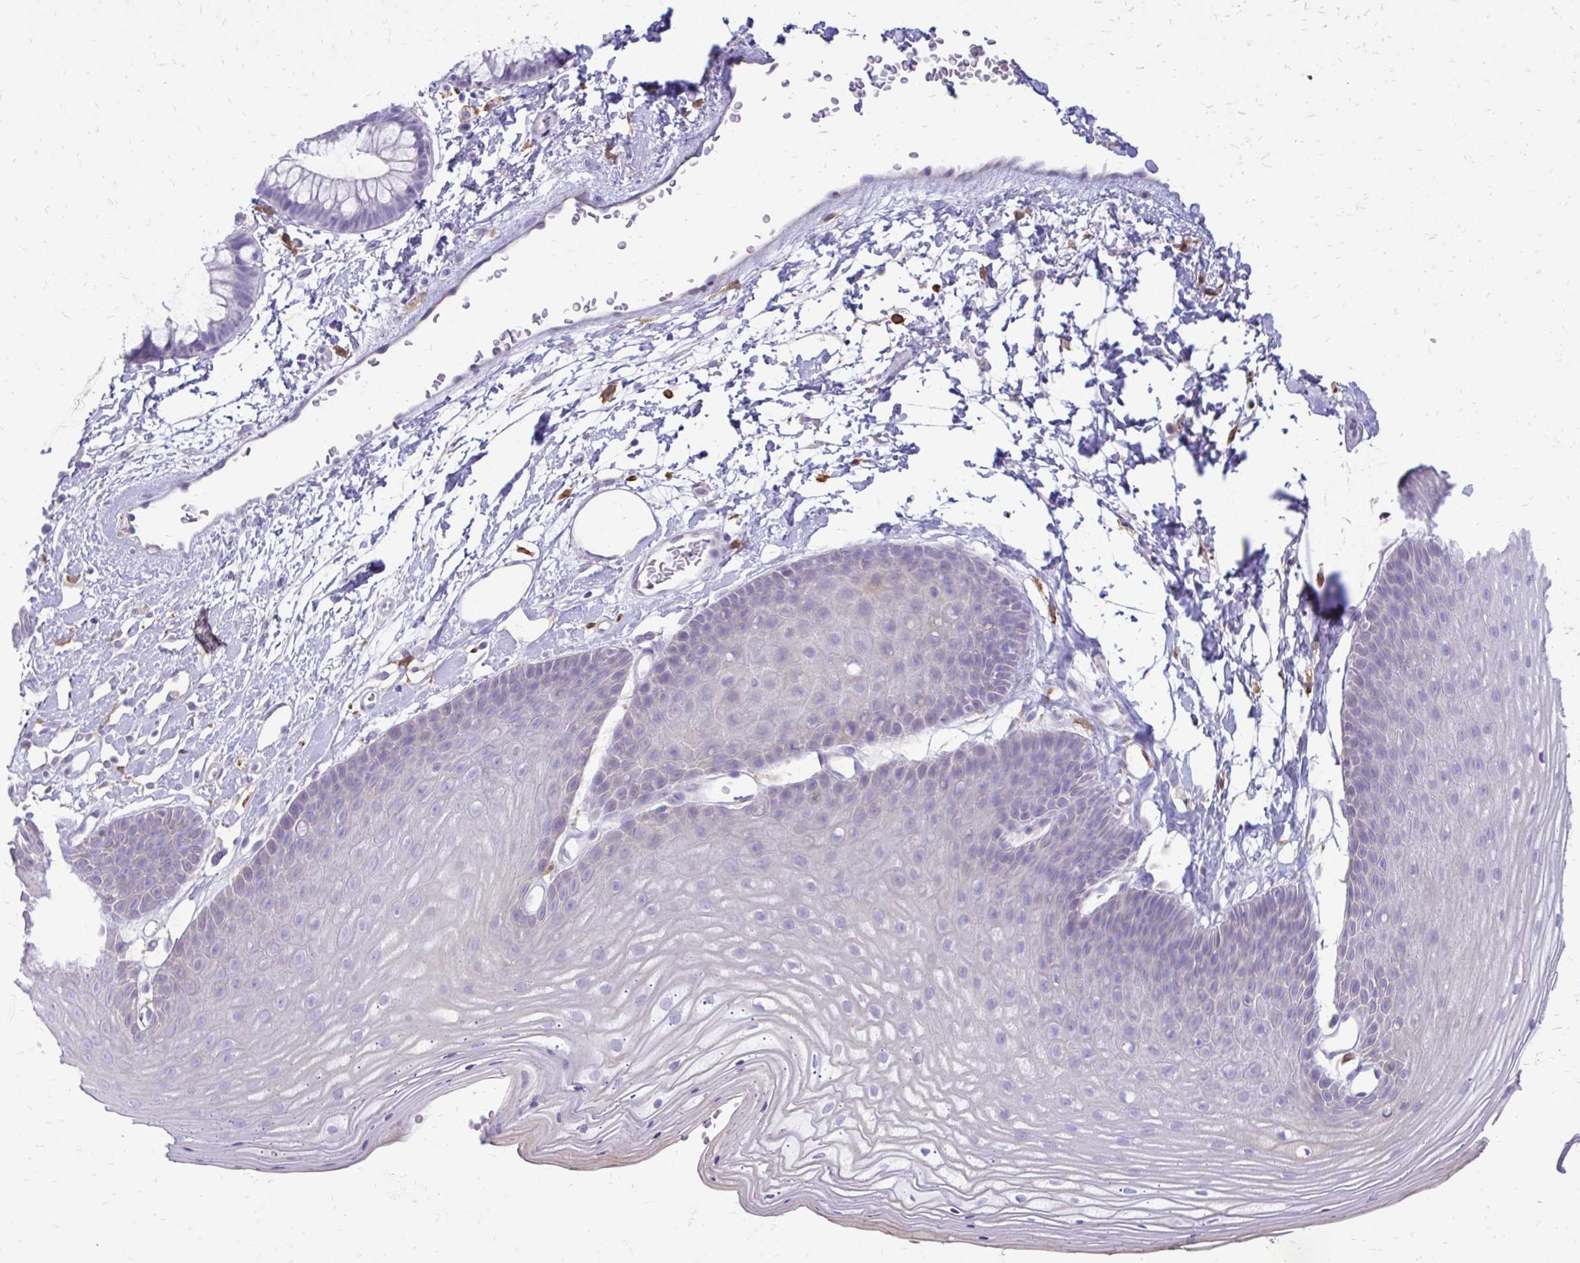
{"staining": {"intensity": "negative", "quantity": "none", "location": "none"}, "tissue": "skin", "cell_type": "Epidermal cells", "image_type": "normal", "snomed": [{"axis": "morphology", "description": "Normal tissue, NOS"}, {"axis": "topography", "description": "Anal"}], "caption": "Immunohistochemistry (IHC) of unremarkable skin exhibits no positivity in epidermal cells.", "gene": "SIGLEC11", "patient": {"sex": "male", "age": 53}}